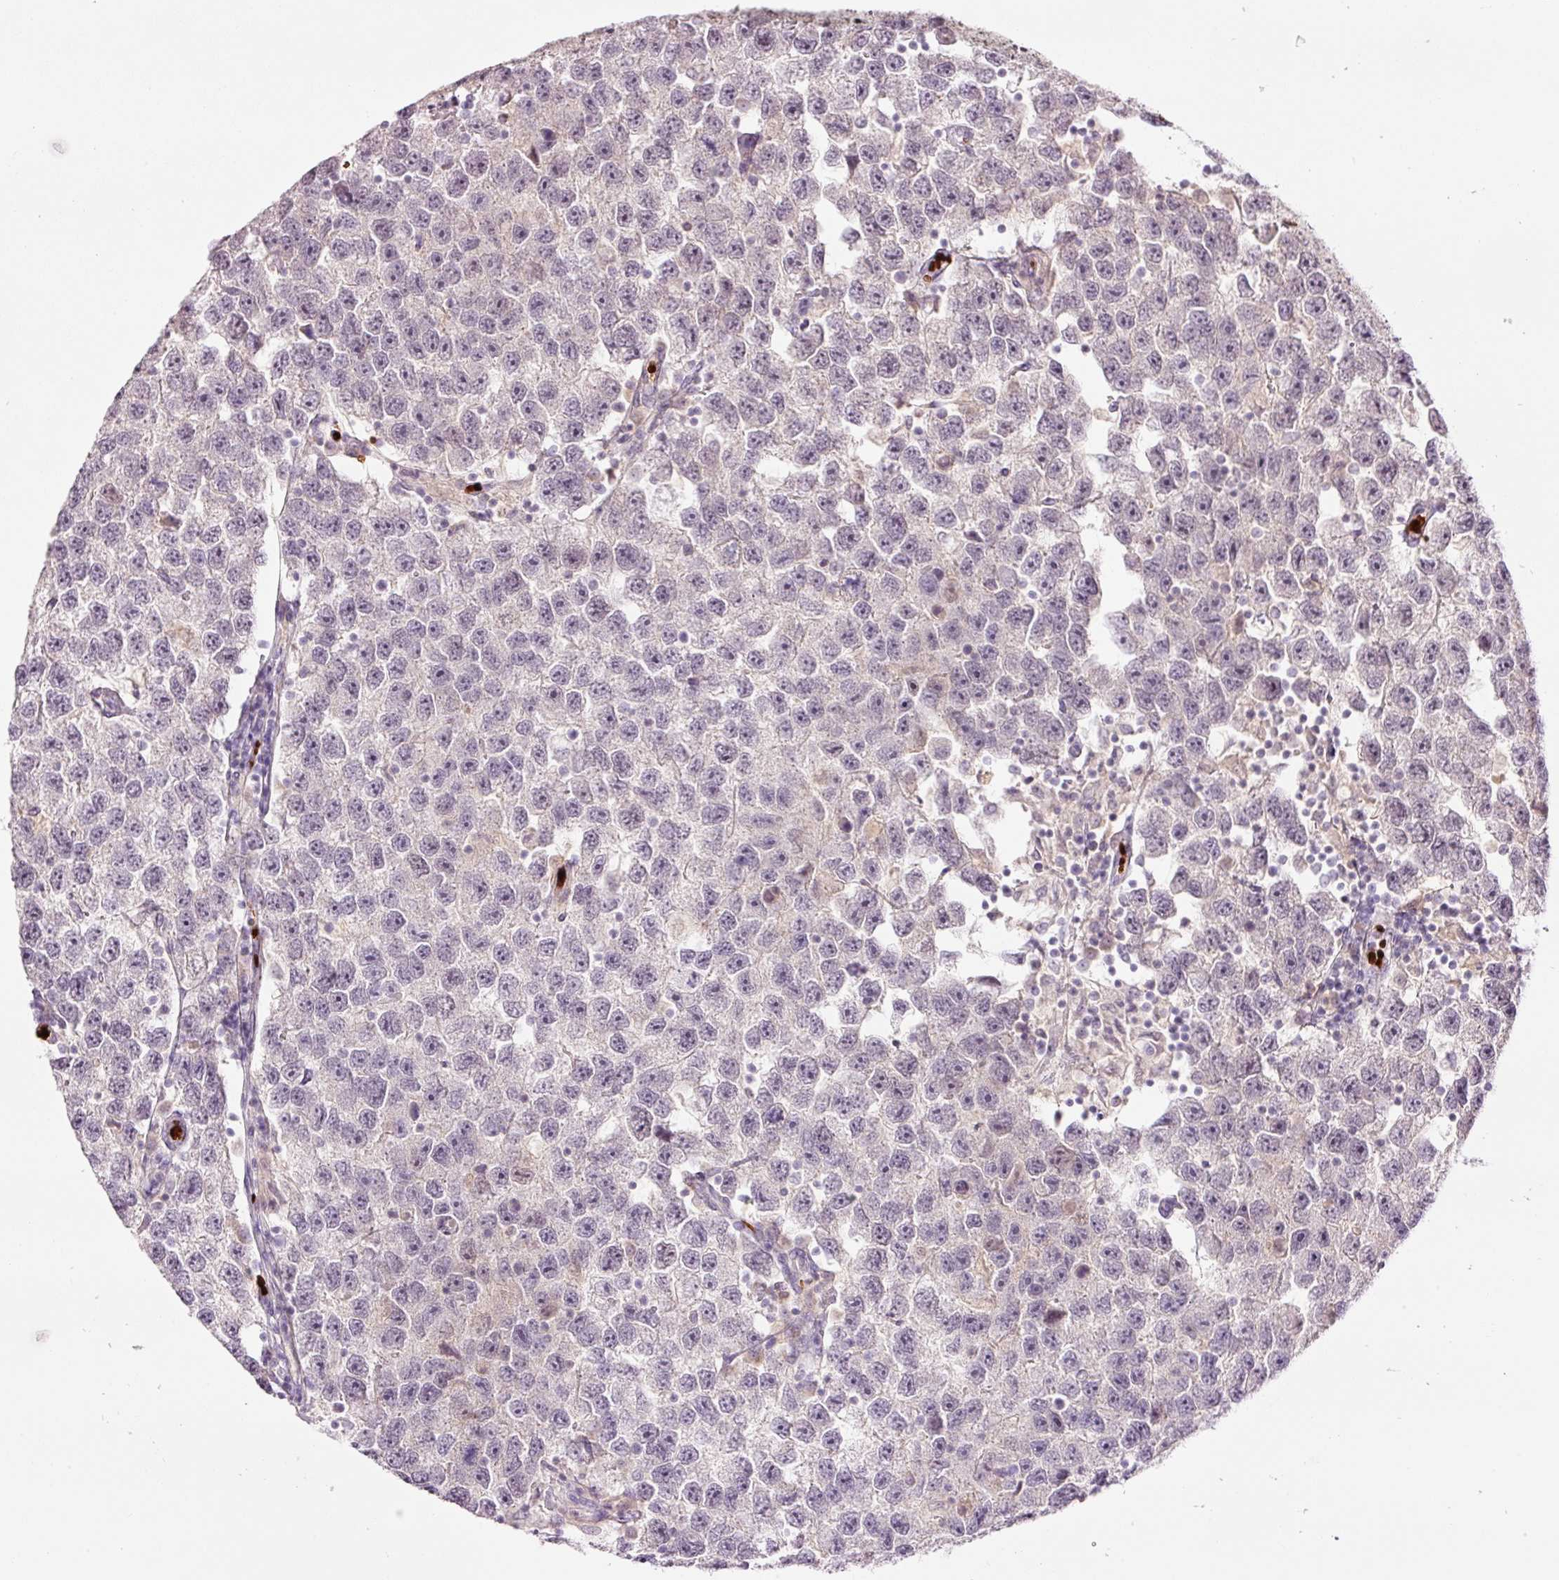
{"staining": {"intensity": "negative", "quantity": "none", "location": "none"}, "tissue": "testis cancer", "cell_type": "Tumor cells", "image_type": "cancer", "snomed": [{"axis": "morphology", "description": "Seminoma, NOS"}, {"axis": "topography", "description": "Testis"}], "caption": "Seminoma (testis) was stained to show a protein in brown. There is no significant staining in tumor cells.", "gene": "LY6G6D", "patient": {"sex": "male", "age": 26}}